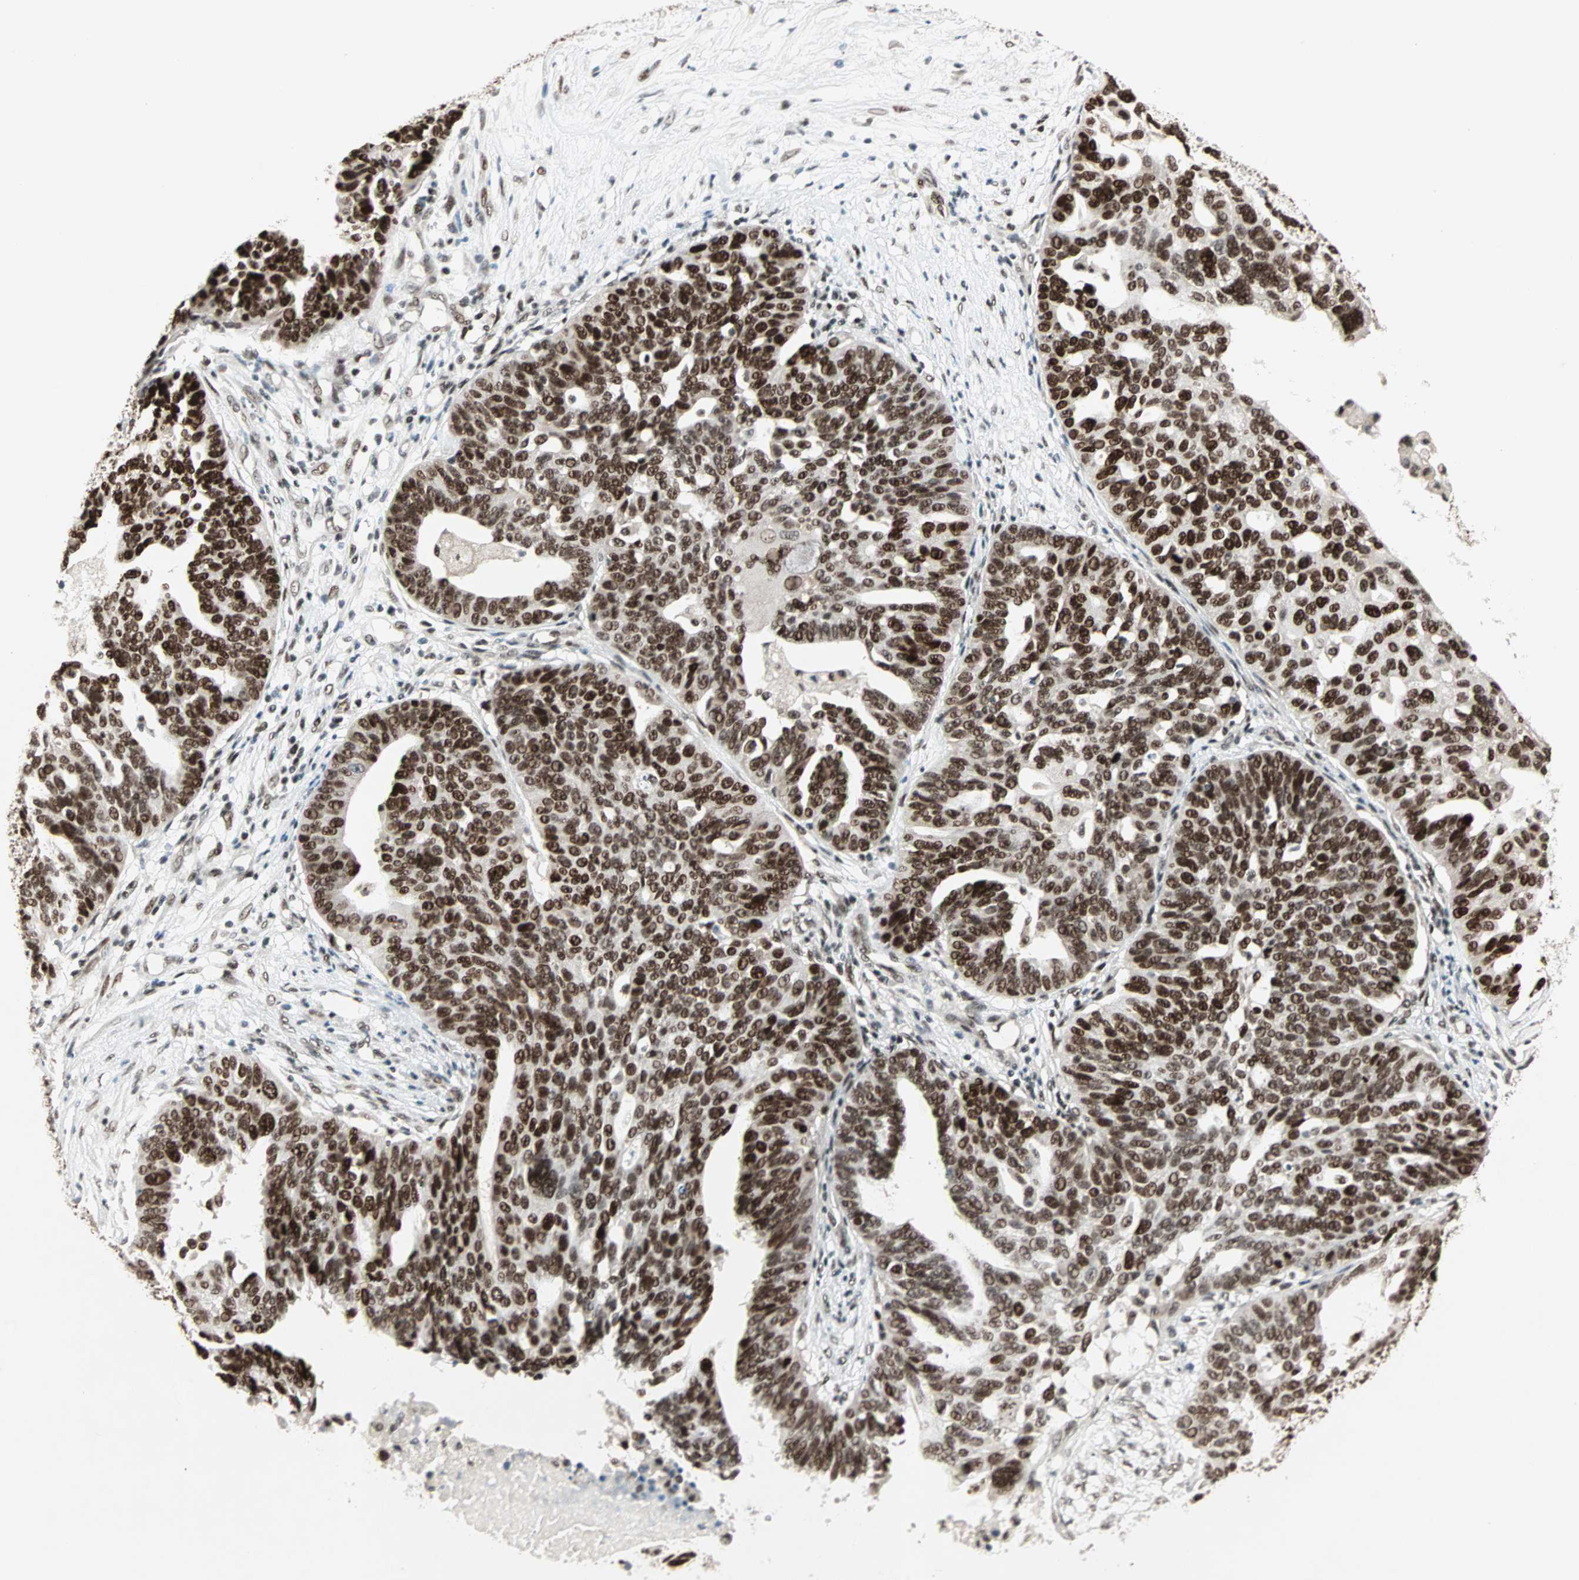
{"staining": {"intensity": "strong", "quantity": ">75%", "location": "nuclear"}, "tissue": "ovarian cancer", "cell_type": "Tumor cells", "image_type": "cancer", "snomed": [{"axis": "morphology", "description": "Cystadenocarcinoma, serous, NOS"}, {"axis": "topography", "description": "Ovary"}], "caption": "This photomicrograph displays immunohistochemistry (IHC) staining of human ovarian cancer, with high strong nuclear positivity in about >75% of tumor cells.", "gene": "MDC1", "patient": {"sex": "female", "age": 59}}